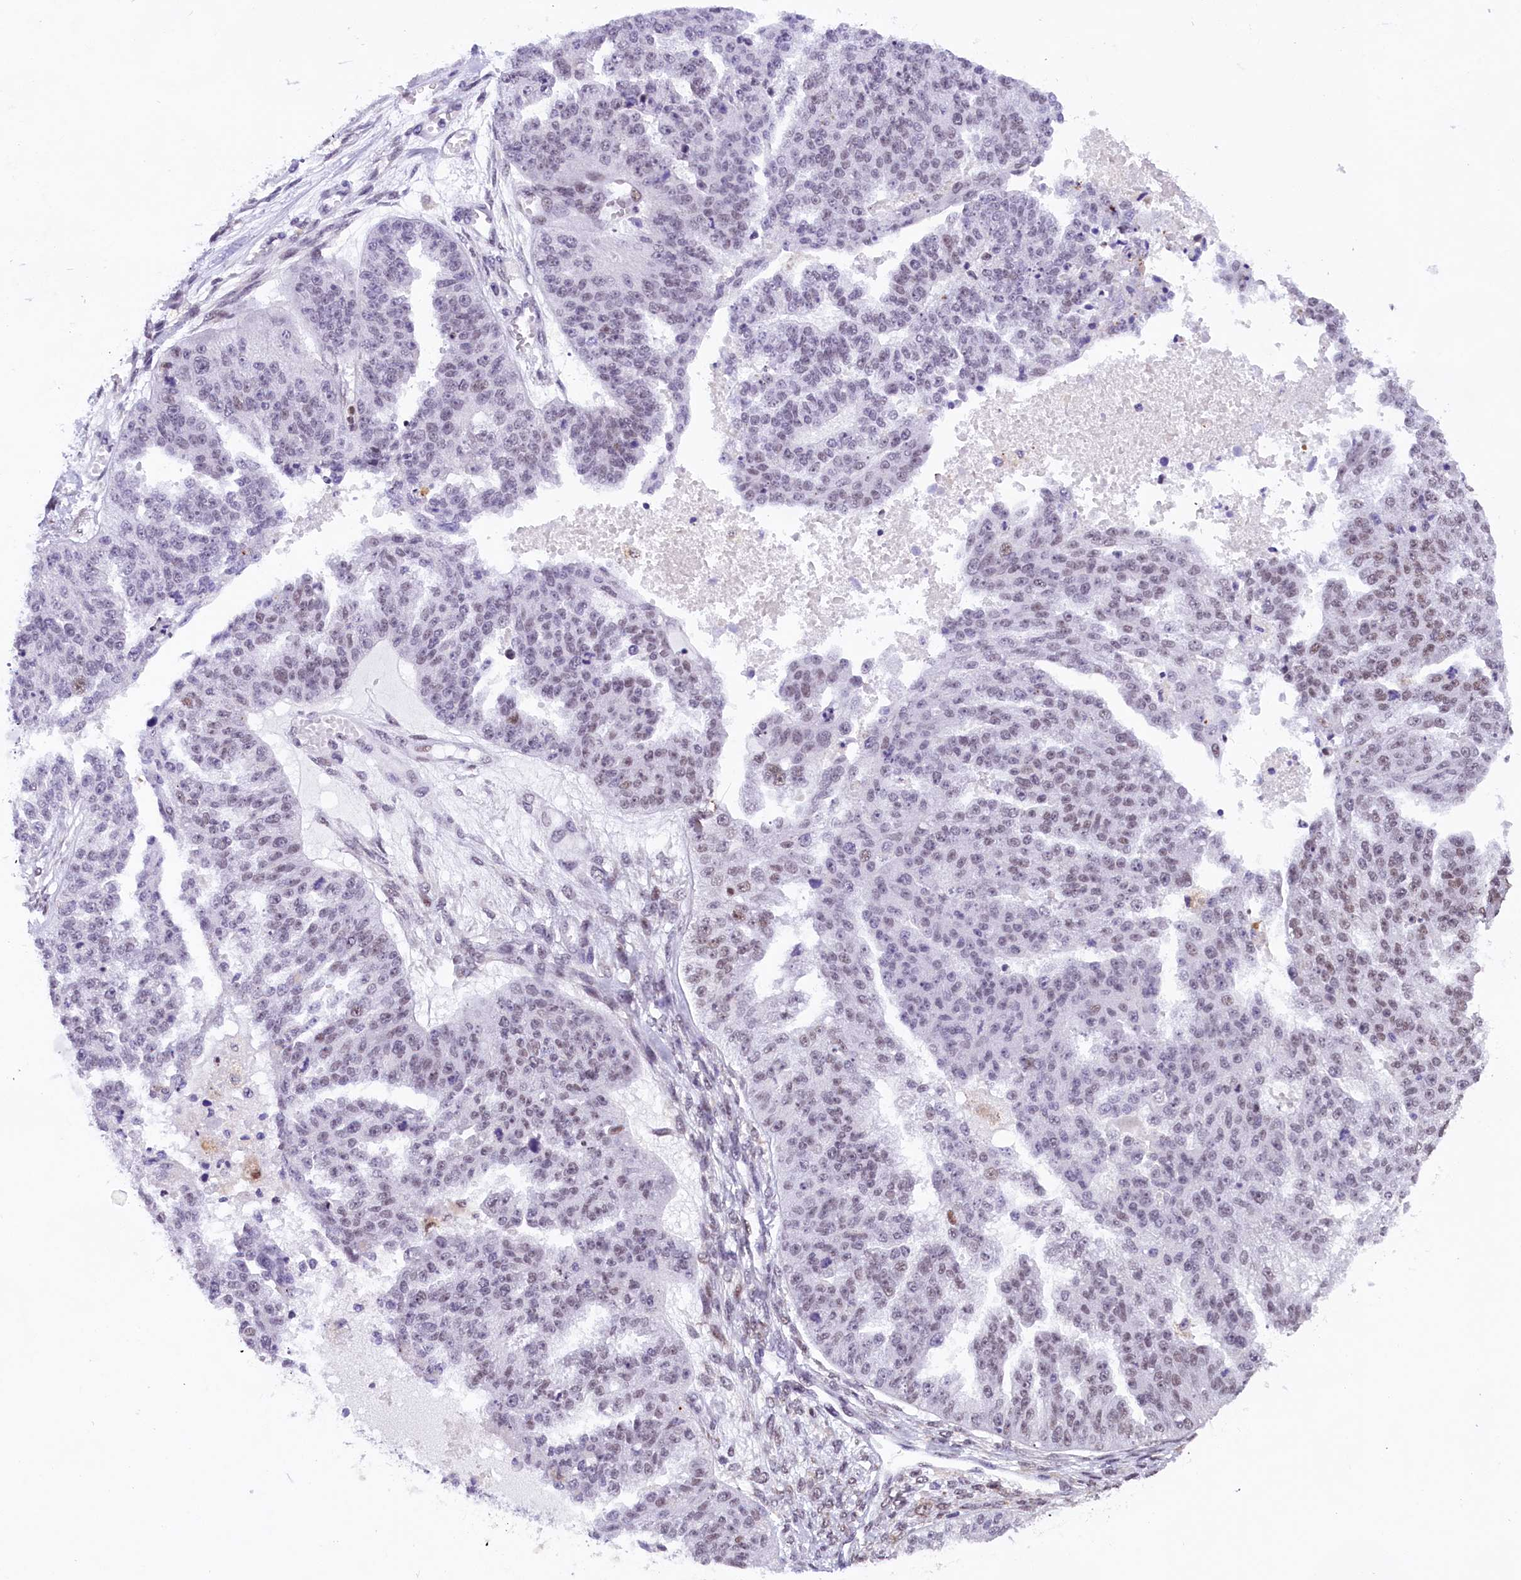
{"staining": {"intensity": "weak", "quantity": "25%-75%", "location": "nuclear"}, "tissue": "ovarian cancer", "cell_type": "Tumor cells", "image_type": "cancer", "snomed": [{"axis": "morphology", "description": "Cystadenocarcinoma, serous, NOS"}, {"axis": "topography", "description": "Ovary"}], "caption": "This image shows immunohistochemistry staining of ovarian cancer, with low weak nuclear positivity in approximately 25%-75% of tumor cells.", "gene": "CDYL2", "patient": {"sex": "female", "age": 58}}